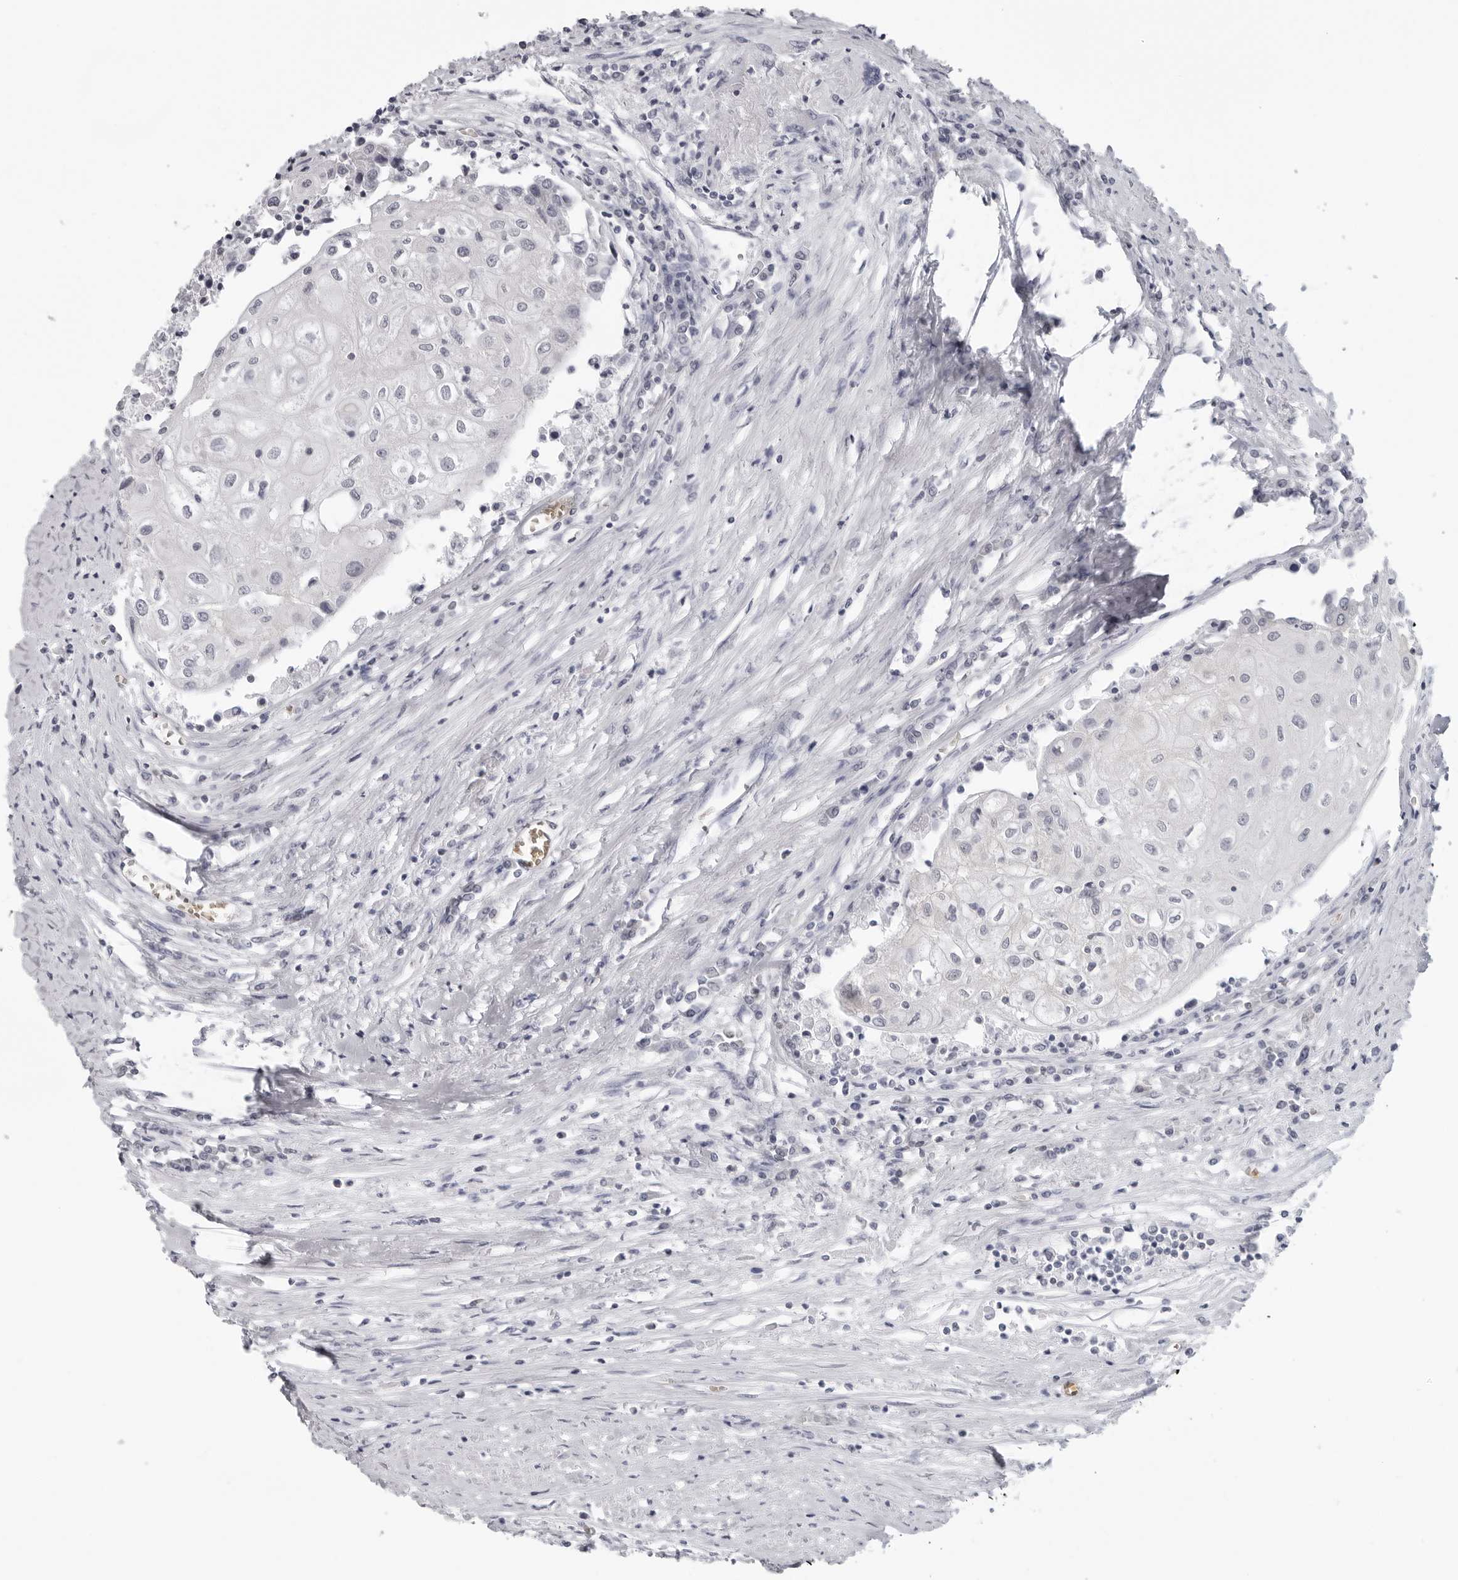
{"staining": {"intensity": "negative", "quantity": "none", "location": "none"}, "tissue": "urothelial cancer", "cell_type": "Tumor cells", "image_type": "cancer", "snomed": [{"axis": "morphology", "description": "Urothelial carcinoma, High grade"}, {"axis": "topography", "description": "Urinary bladder"}], "caption": "Immunohistochemistry image of neoplastic tissue: urothelial carcinoma (high-grade) stained with DAB (3,3'-diaminobenzidine) exhibits no significant protein staining in tumor cells.", "gene": "EPB41", "patient": {"sex": "female", "age": 85}}